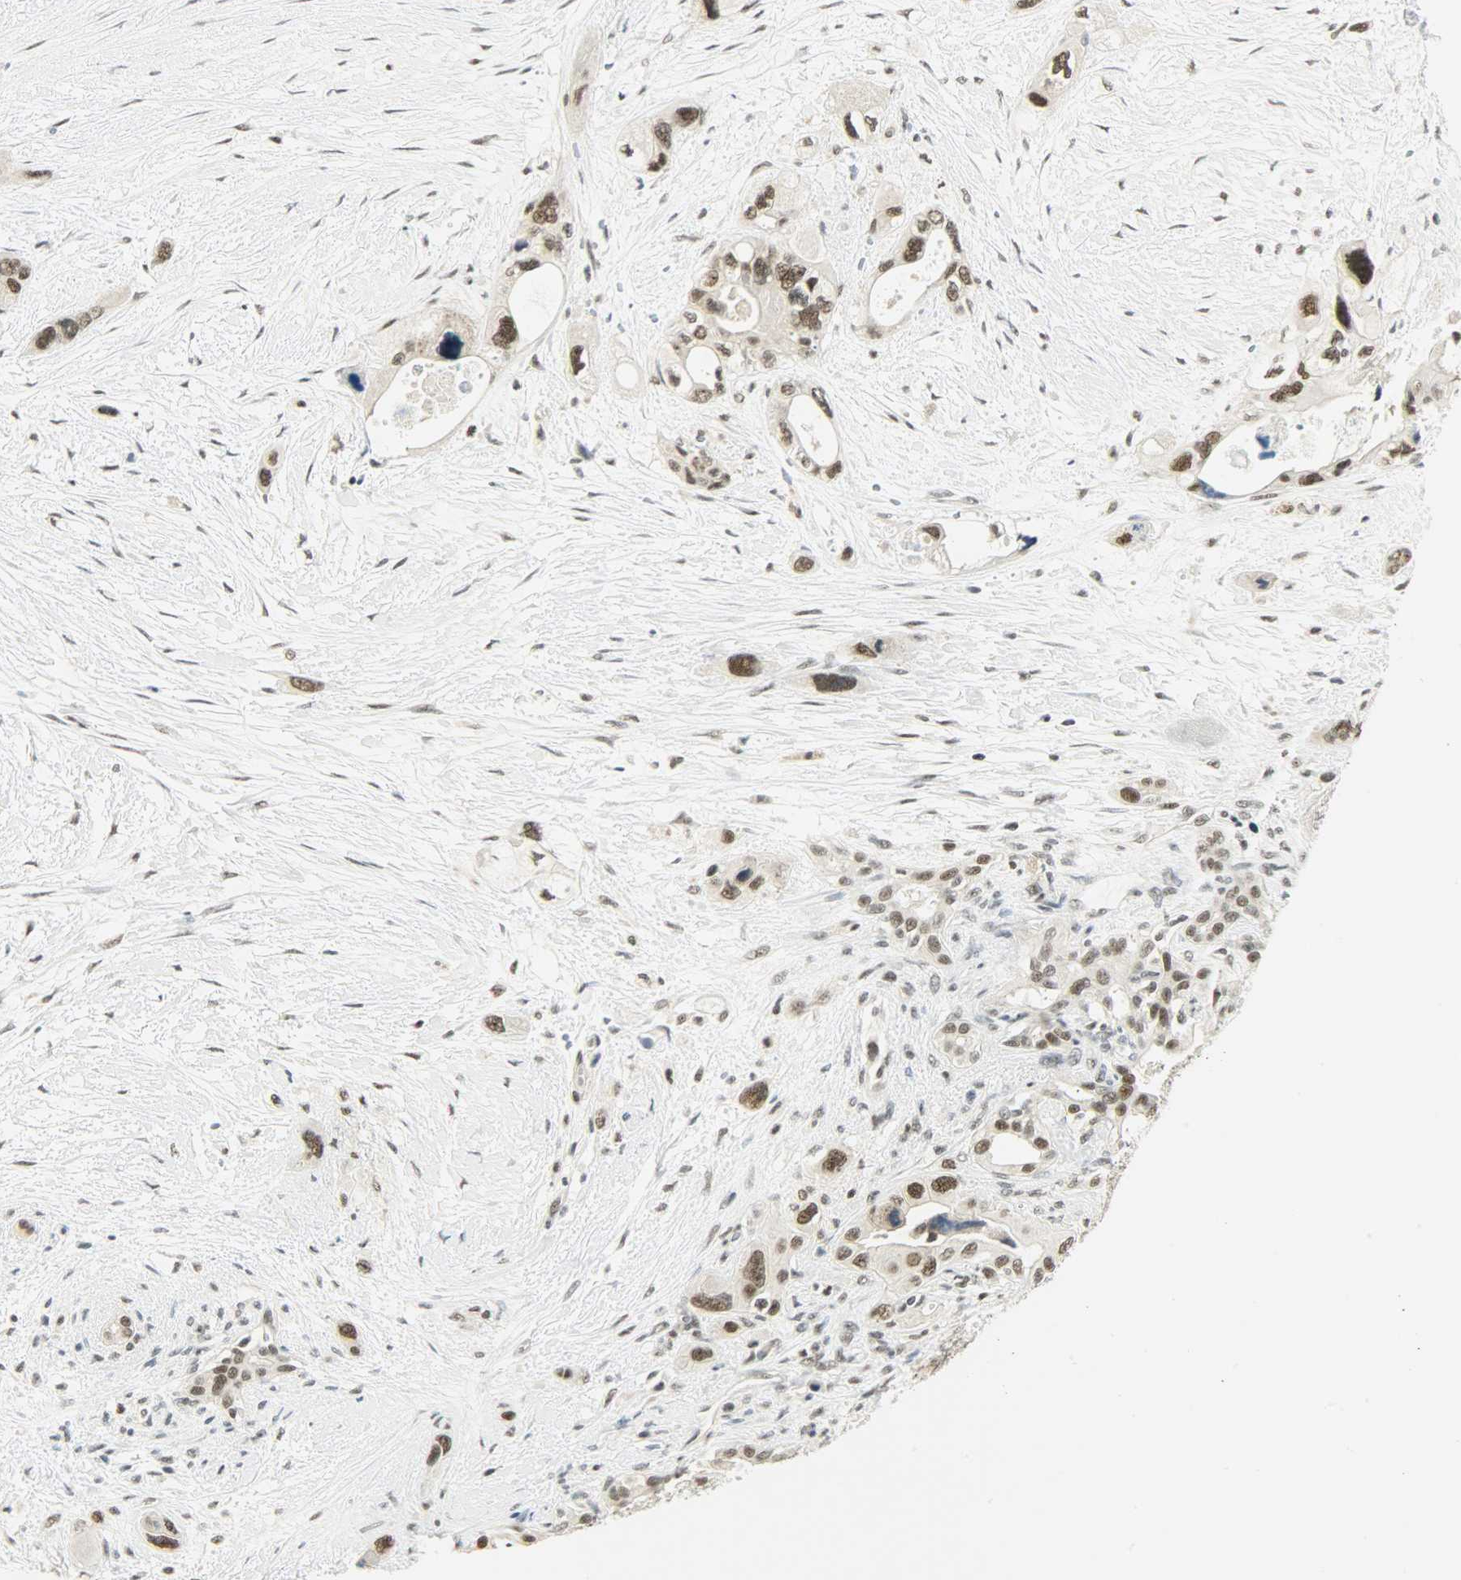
{"staining": {"intensity": "strong", "quantity": ">75%", "location": "nuclear"}, "tissue": "pancreatic cancer", "cell_type": "Tumor cells", "image_type": "cancer", "snomed": [{"axis": "morphology", "description": "Adenocarcinoma, NOS"}, {"axis": "topography", "description": "Pancreas"}], "caption": "Human pancreatic adenocarcinoma stained with a protein marker demonstrates strong staining in tumor cells.", "gene": "SUGP1", "patient": {"sex": "male", "age": 46}}